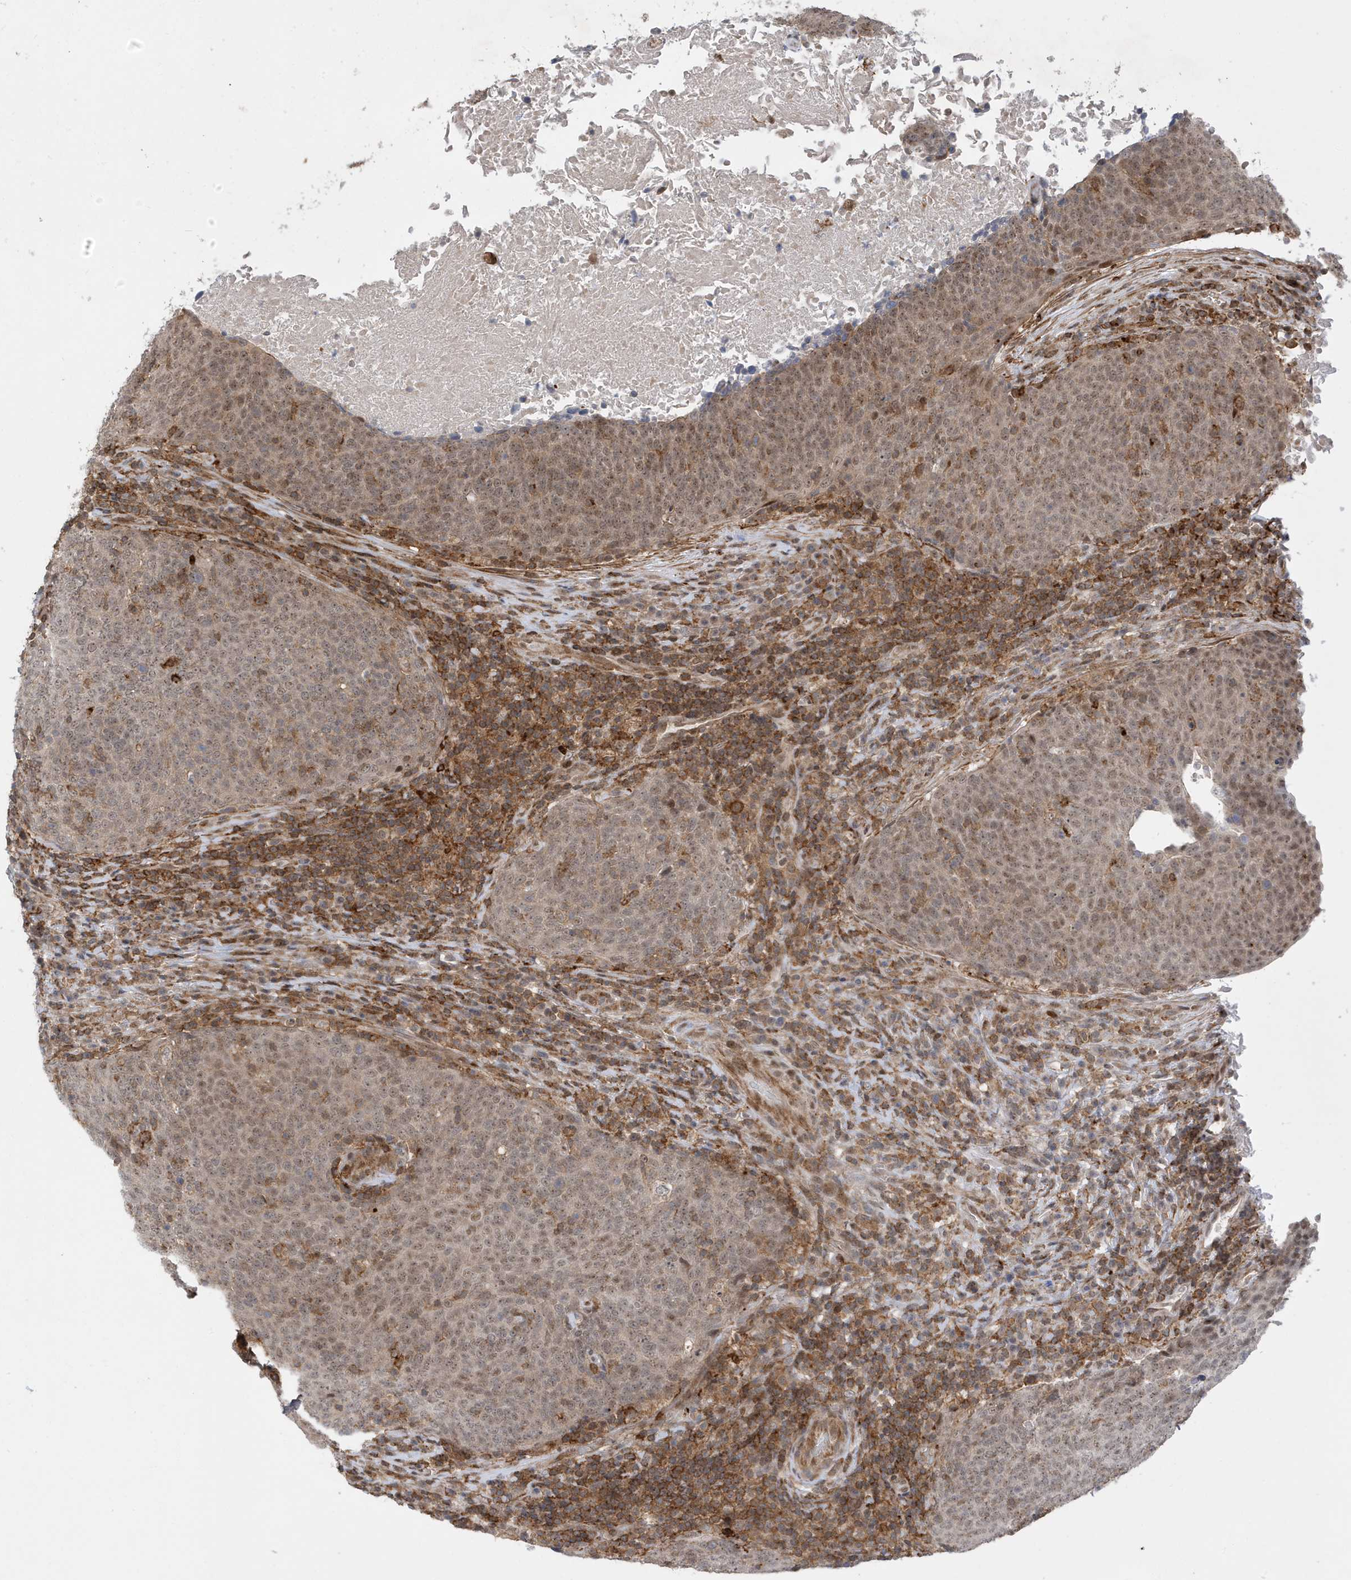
{"staining": {"intensity": "weak", "quantity": ">75%", "location": "cytoplasmic/membranous,nuclear"}, "tissue": "head and neck cancer", "cell_type": "Tumor cells", "image_type": "cancer", "snomed": [{"axis": "morphology", "description": "Squamous cell carcinoma, NOS"}, {"axis": "morphology", "description": "Squamous cell carcinoma, metastatic, NOS"}, {"axis": "topography", "description": "Lymph node"}, {"axis": "topography", "description": "Head-Neck"}], "caption": "Tumor cells display low levels of weak cytoplasmic/membranous and nuclear expression in about >75% of cells in human squamous cell carcinoma (head and neck).", "gene": "TATDN3", "patient": {"sex": "male", "age": 62}}